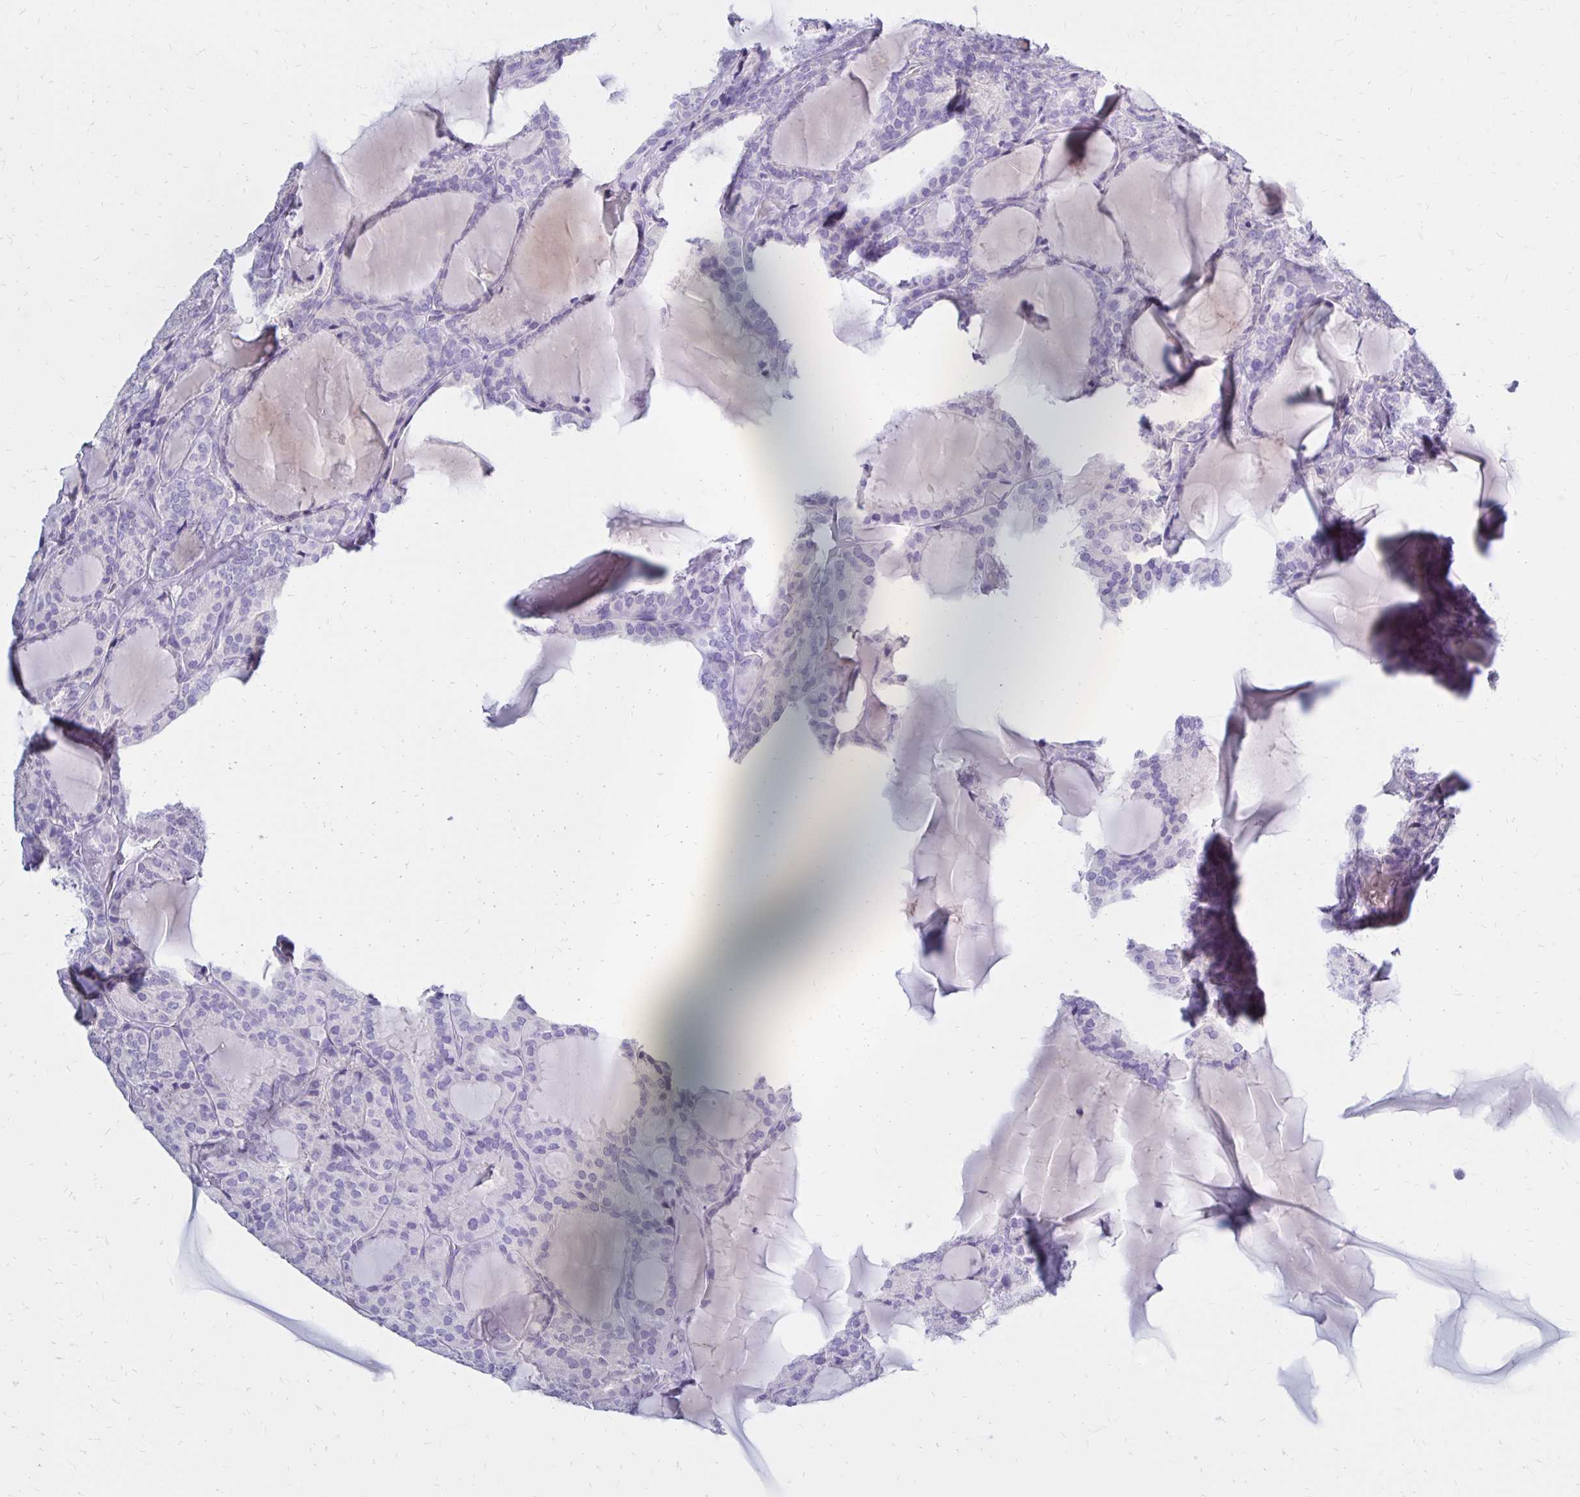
{"staining": {"intensity": "negative", "quantity": "none", "location": "none"}, "tissue": "thyroid cancer", "cell_type": "Tumor cells", "image_type": "cancer", "snomed": [{"axis": "morphology", "description": "Follicular adenoma carcinoma, NOS"}, {"axis": "topography", "description": "Thyroid gland"}], "caption": "DAB (3,3'-diaminobenzidine) immunohistochemical staining of human thyroid follicular adenoma carcinoma exhibits no significant positivity in tumor cells. The staining was performed using DAB to visualize the protein expression in brown, while the nuclei were stained in blue with hematoxylin (Magnification: 20x).", "gene": "FNTB", "patient": {"sex": "male", "age": 74}}